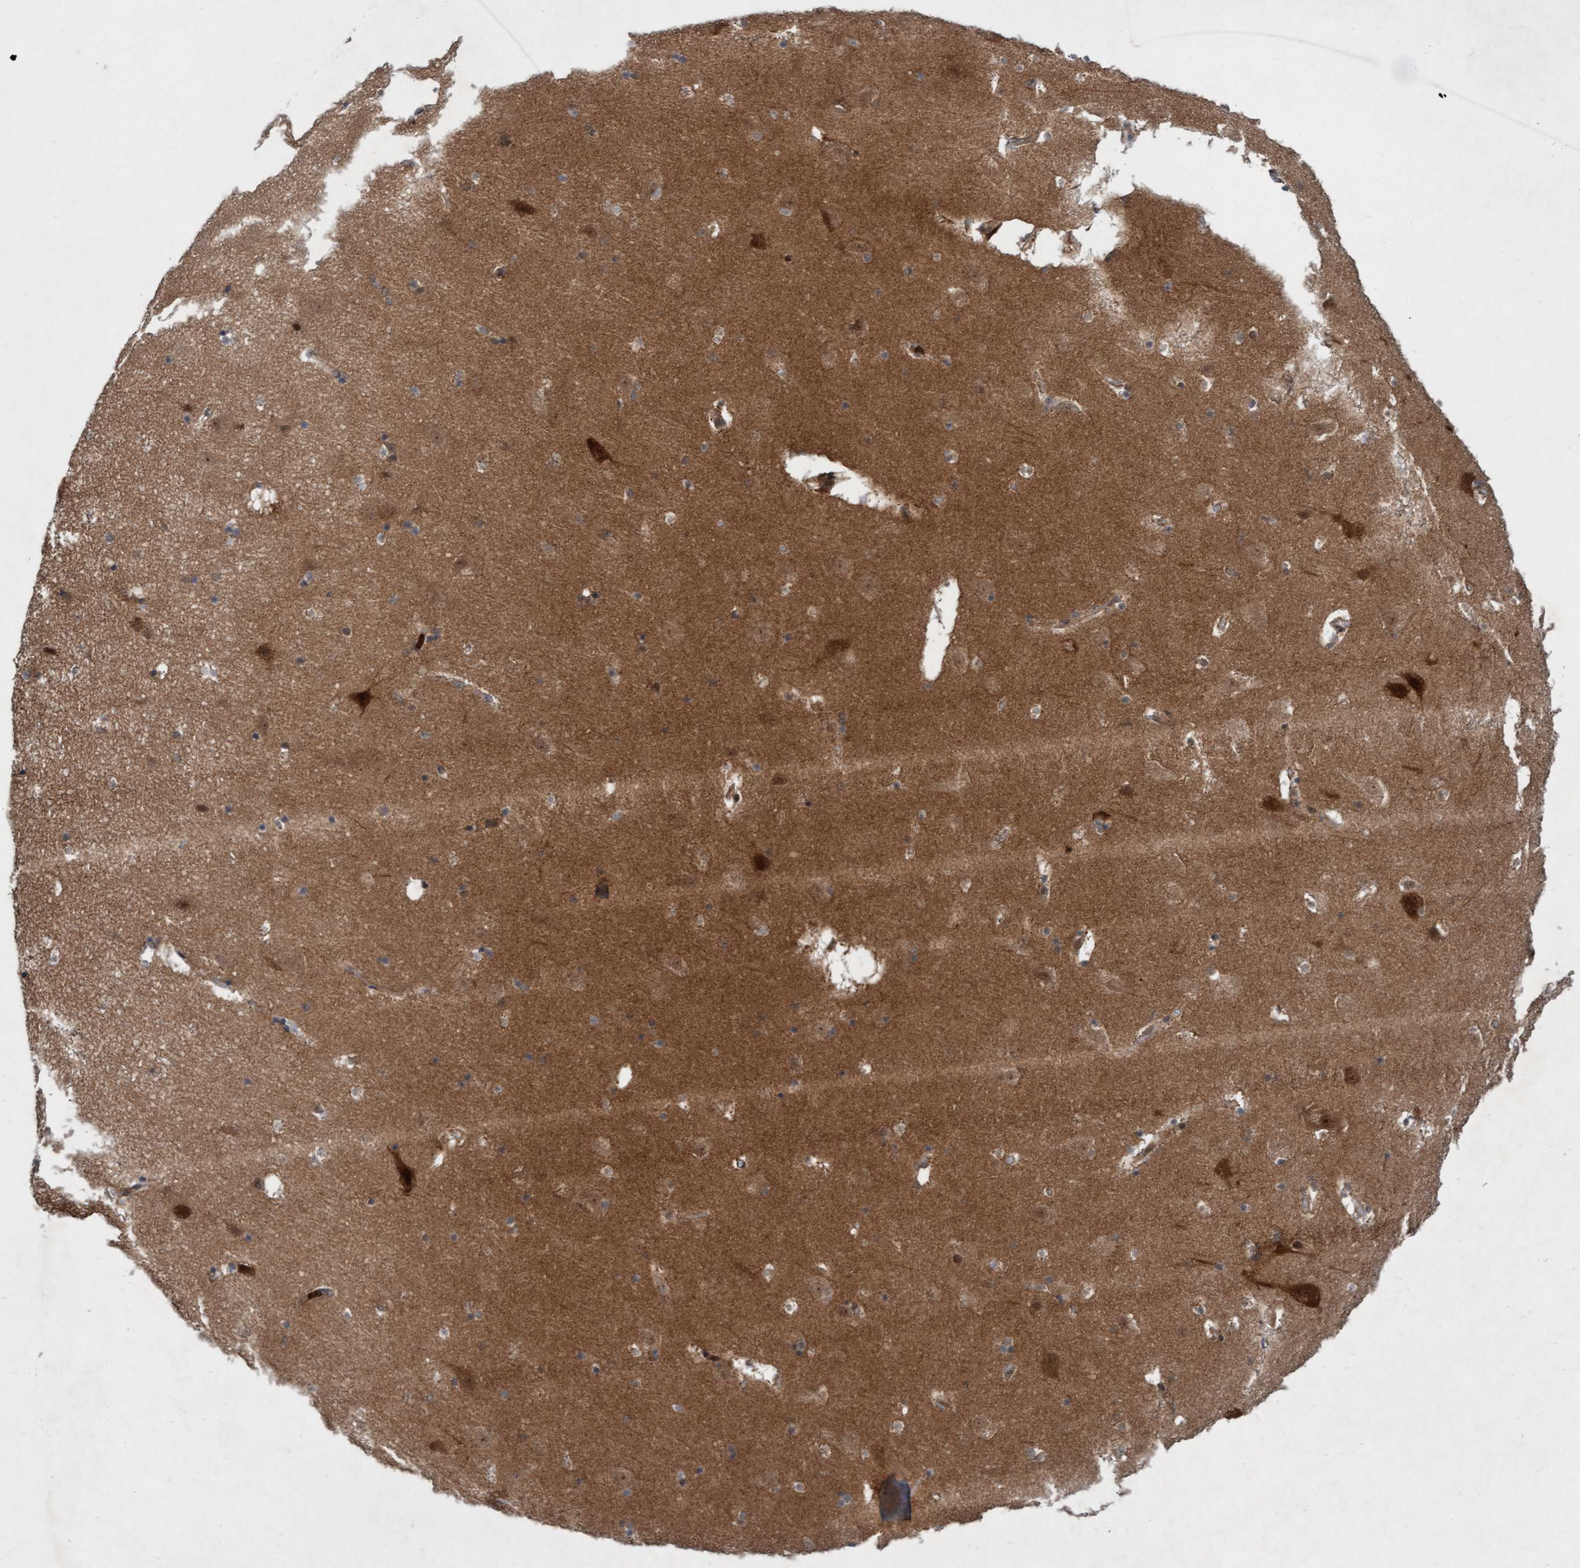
{"staining": {"intensity": "moderate", "quantity": "25%-75%", "location": "cytoplasmic/membranous"}, "tissue": "hippocampus", "cell_type": "Glial cells", "image_type": "normal", "snomed": [{"axis": "morphology", "description": "Normal tissue, NOS"}, {"axis": "topography", "description": "Hippocampus"}], "caption": "Hippocampus stained with immunohistochemistry exhibits moderate cytoplasmic/membranous staining in approximately 25%-75% of glial cells.", "gene": "RAP1GAP2", "patient": {"sex": "male", "age": 45}}